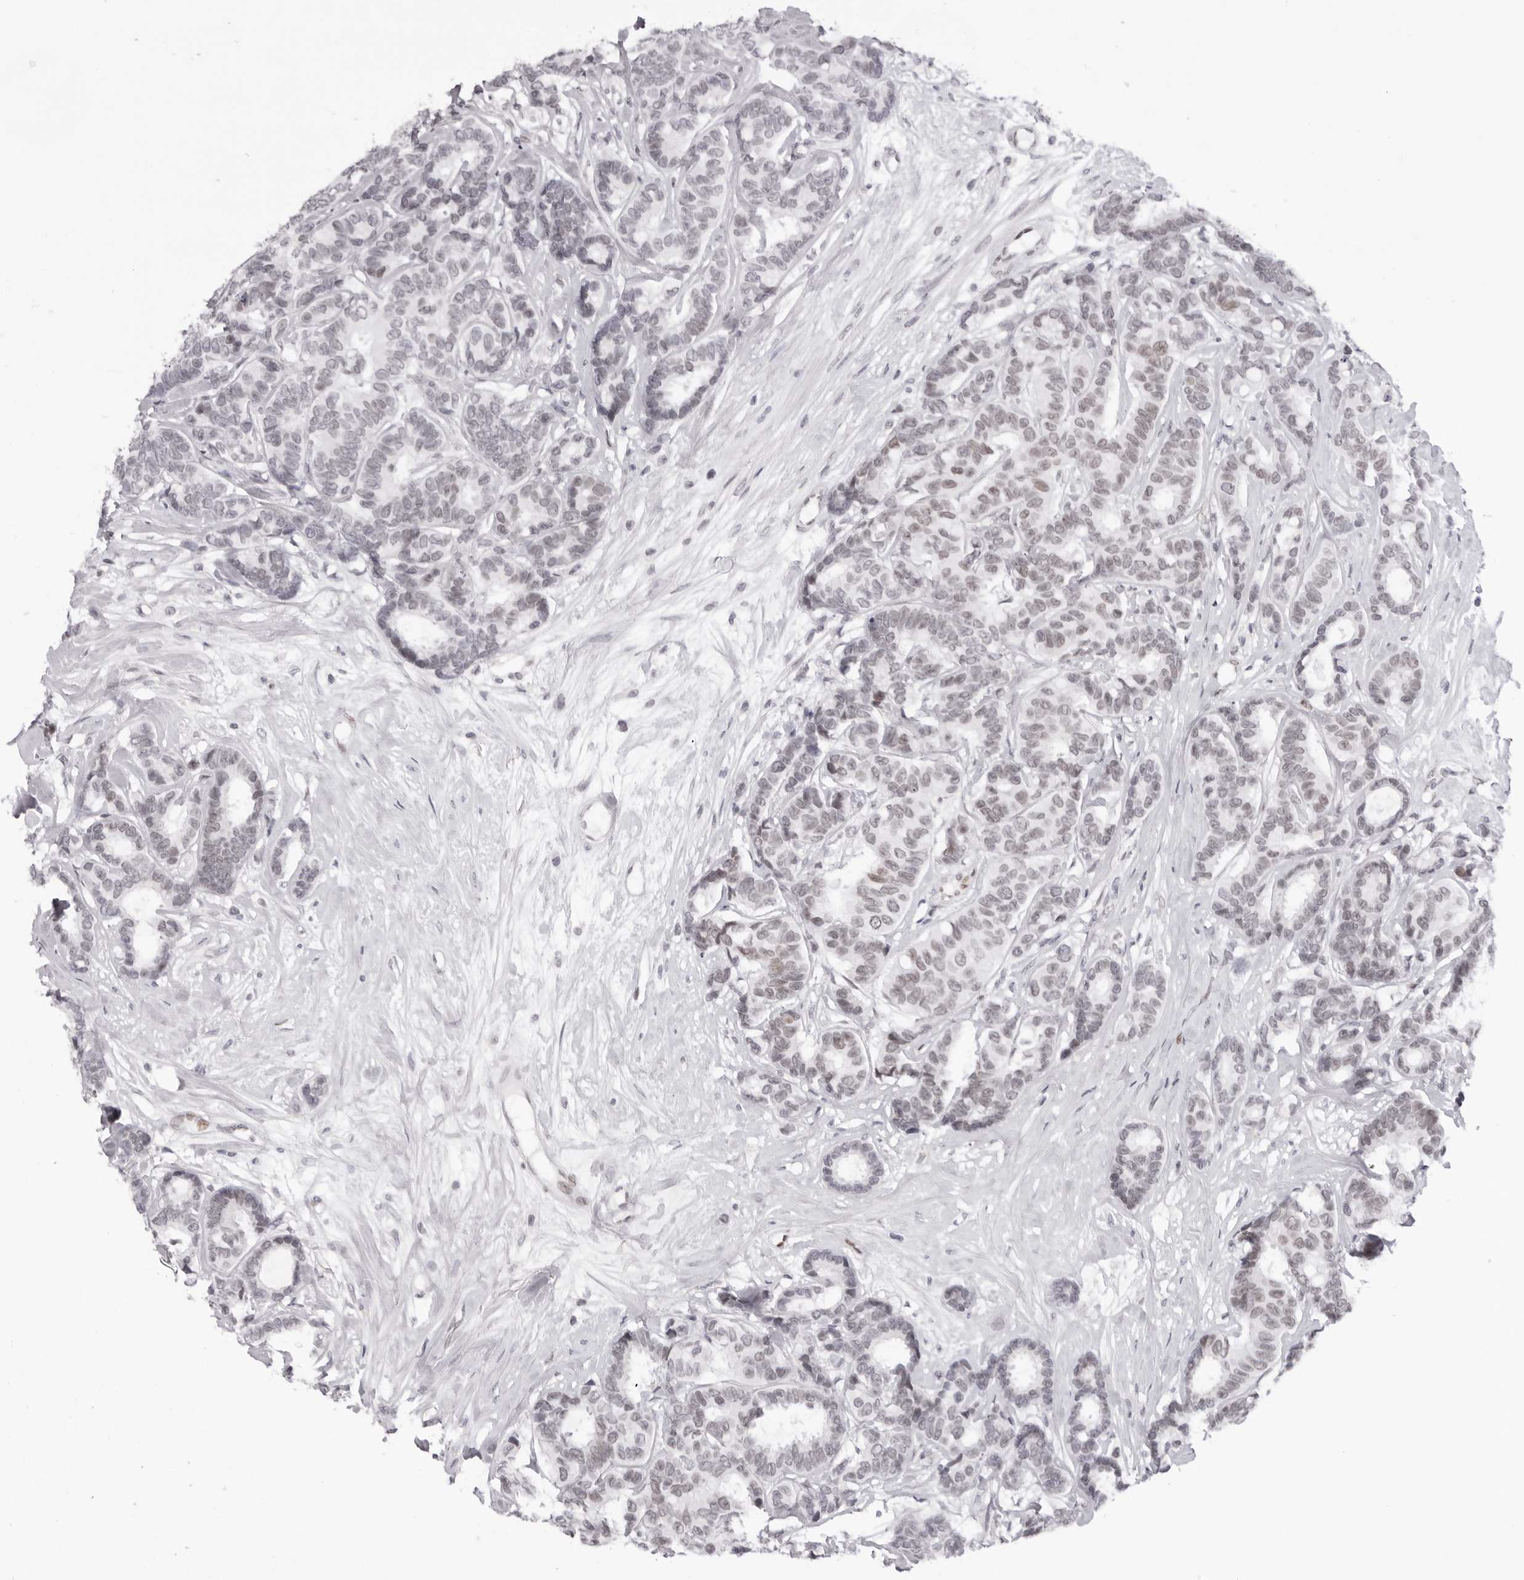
{"staining": {"intensity": "weak", "quantity": "<25%", "location": "nuclear"}, "tissue": "breast cancer", "cell_type": "Tumor cells", "image_type": "cancer", "snomed": [{"axis": "morphology", "description": "Duct carcinoma"}, {"axis": "topography", "description": "Breast"}], "caption": "Immunohistochemical staining of breast cancer shows no significant expression in tumor cells. (Immunohistochemistry, brightfield microscopy, high magnification).", "gene": "MAFK", "patient": {"sex": "female", "age": 87}}